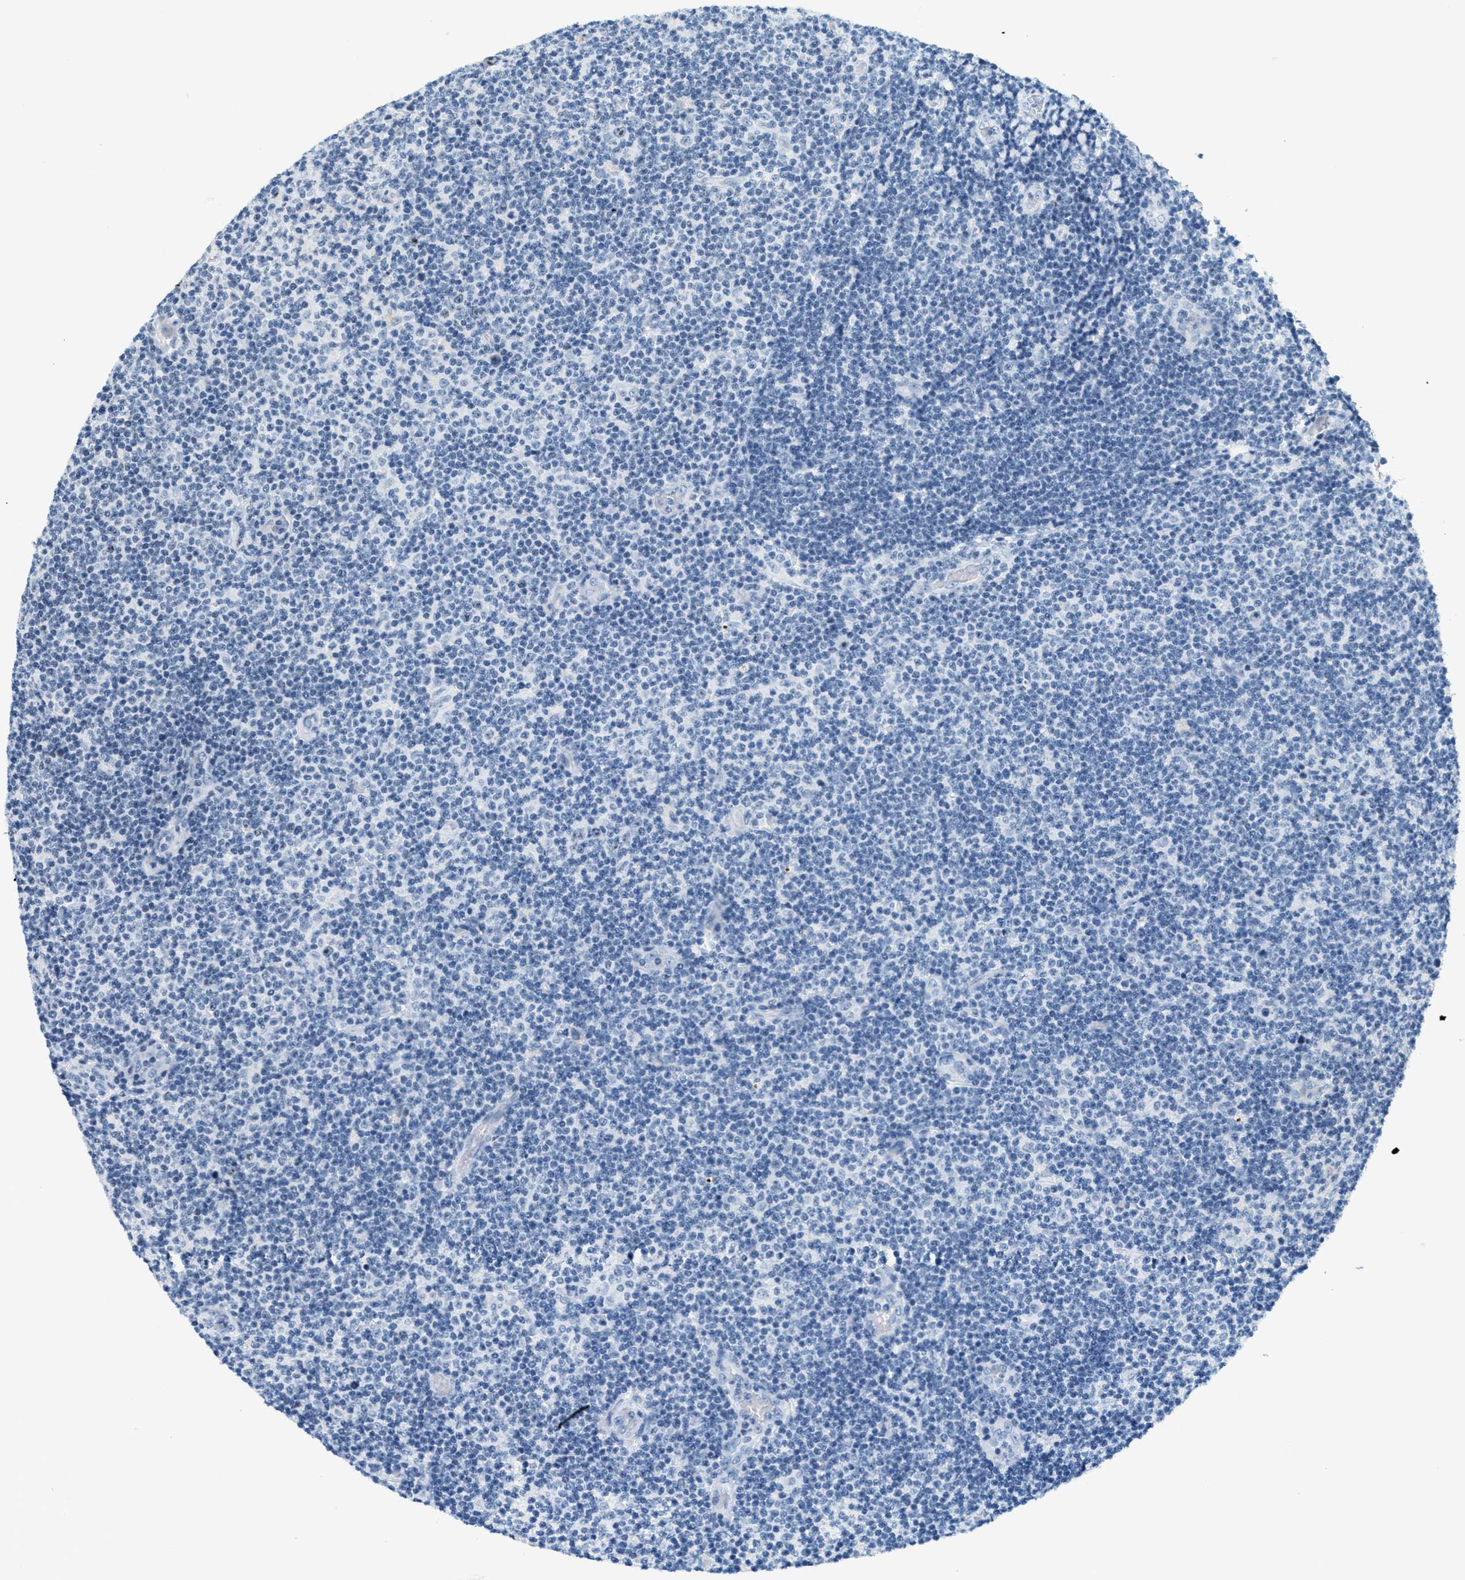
{"staining": {"intensity": "negative", "quantity": "none", "location": "none"}, "tissue": "lymphoma", "cell_type": "Tumor cells", "image_type": "cancer", "snomed": [{"axis": "morphology", "description": "Malignant lymphoma, non-Hodgkin's type, Low grade"}, {"axis": "topography", "description": "Lymph node"}], "caption": "Immunohistochemistry (IHC) of human low-grade malignant lymphoma, non-Hodgkin's type exhibits no staining in tumor cells.", "gene": "DDX47", "patient": {"sex": "male", "age": 83}}